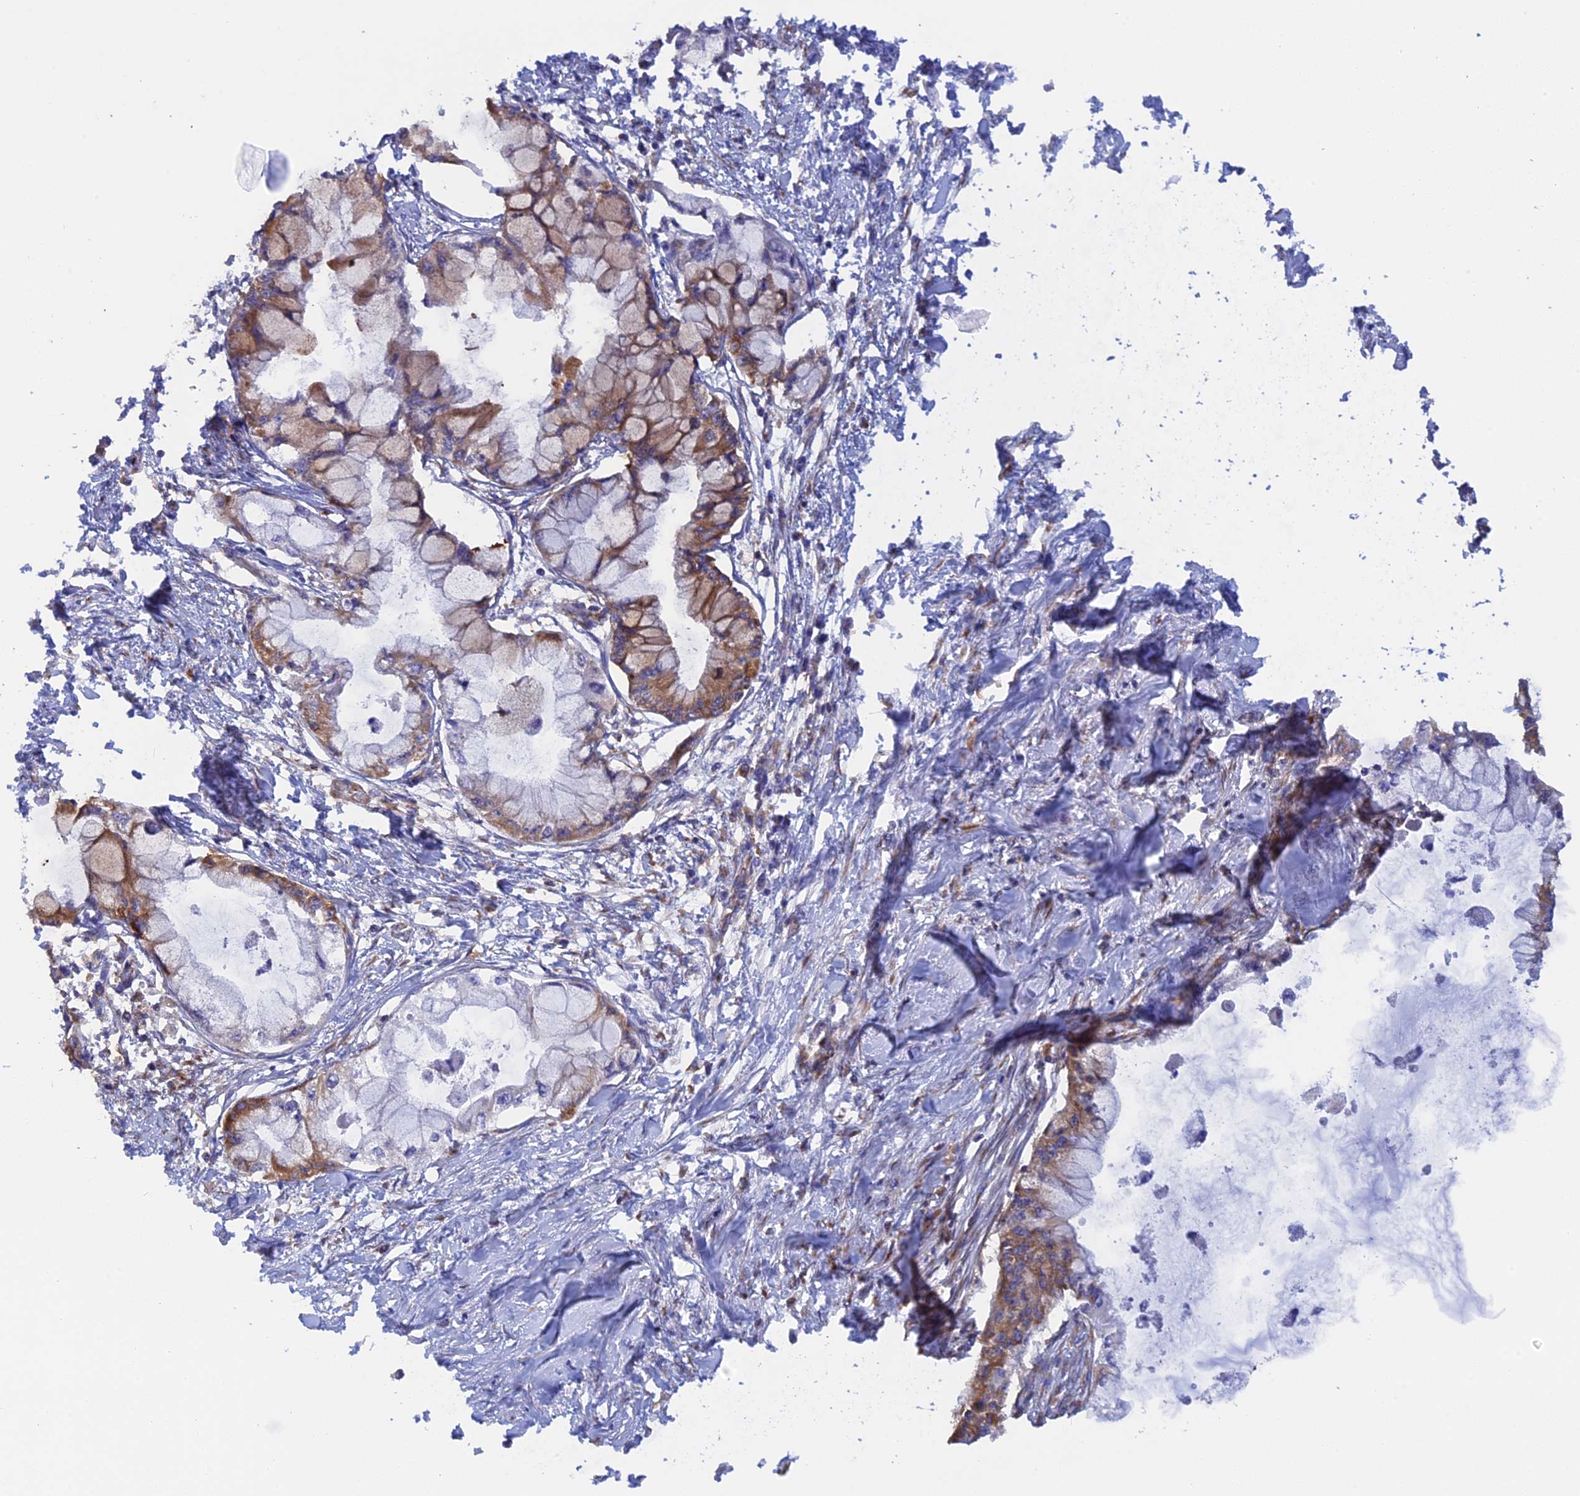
{"staining": {"intensity": "moderate", "quantity": "25%-75%", "location": "cytoplasmic/membranous"}, "tissue": "pancreatic cancer", "cell_type": "Tumor cells", "image_type": "cancer", "snomed": [{"axis": "morphology", "description": "Adenocarcinoma, NOS"}, {"axis": "topography", "description": "Pancreas"}], "caption": "Immunohistochemical staining of pancreatic cancer shows medium levels of moderate cytoplasmic/membranous protein positivity in about 25%-75% of tumor cells. The protein is shown in brown color, while the nuclei are stained blue.", "gene": "GMIP", "patient": {"sex": "male", "age": 48}}